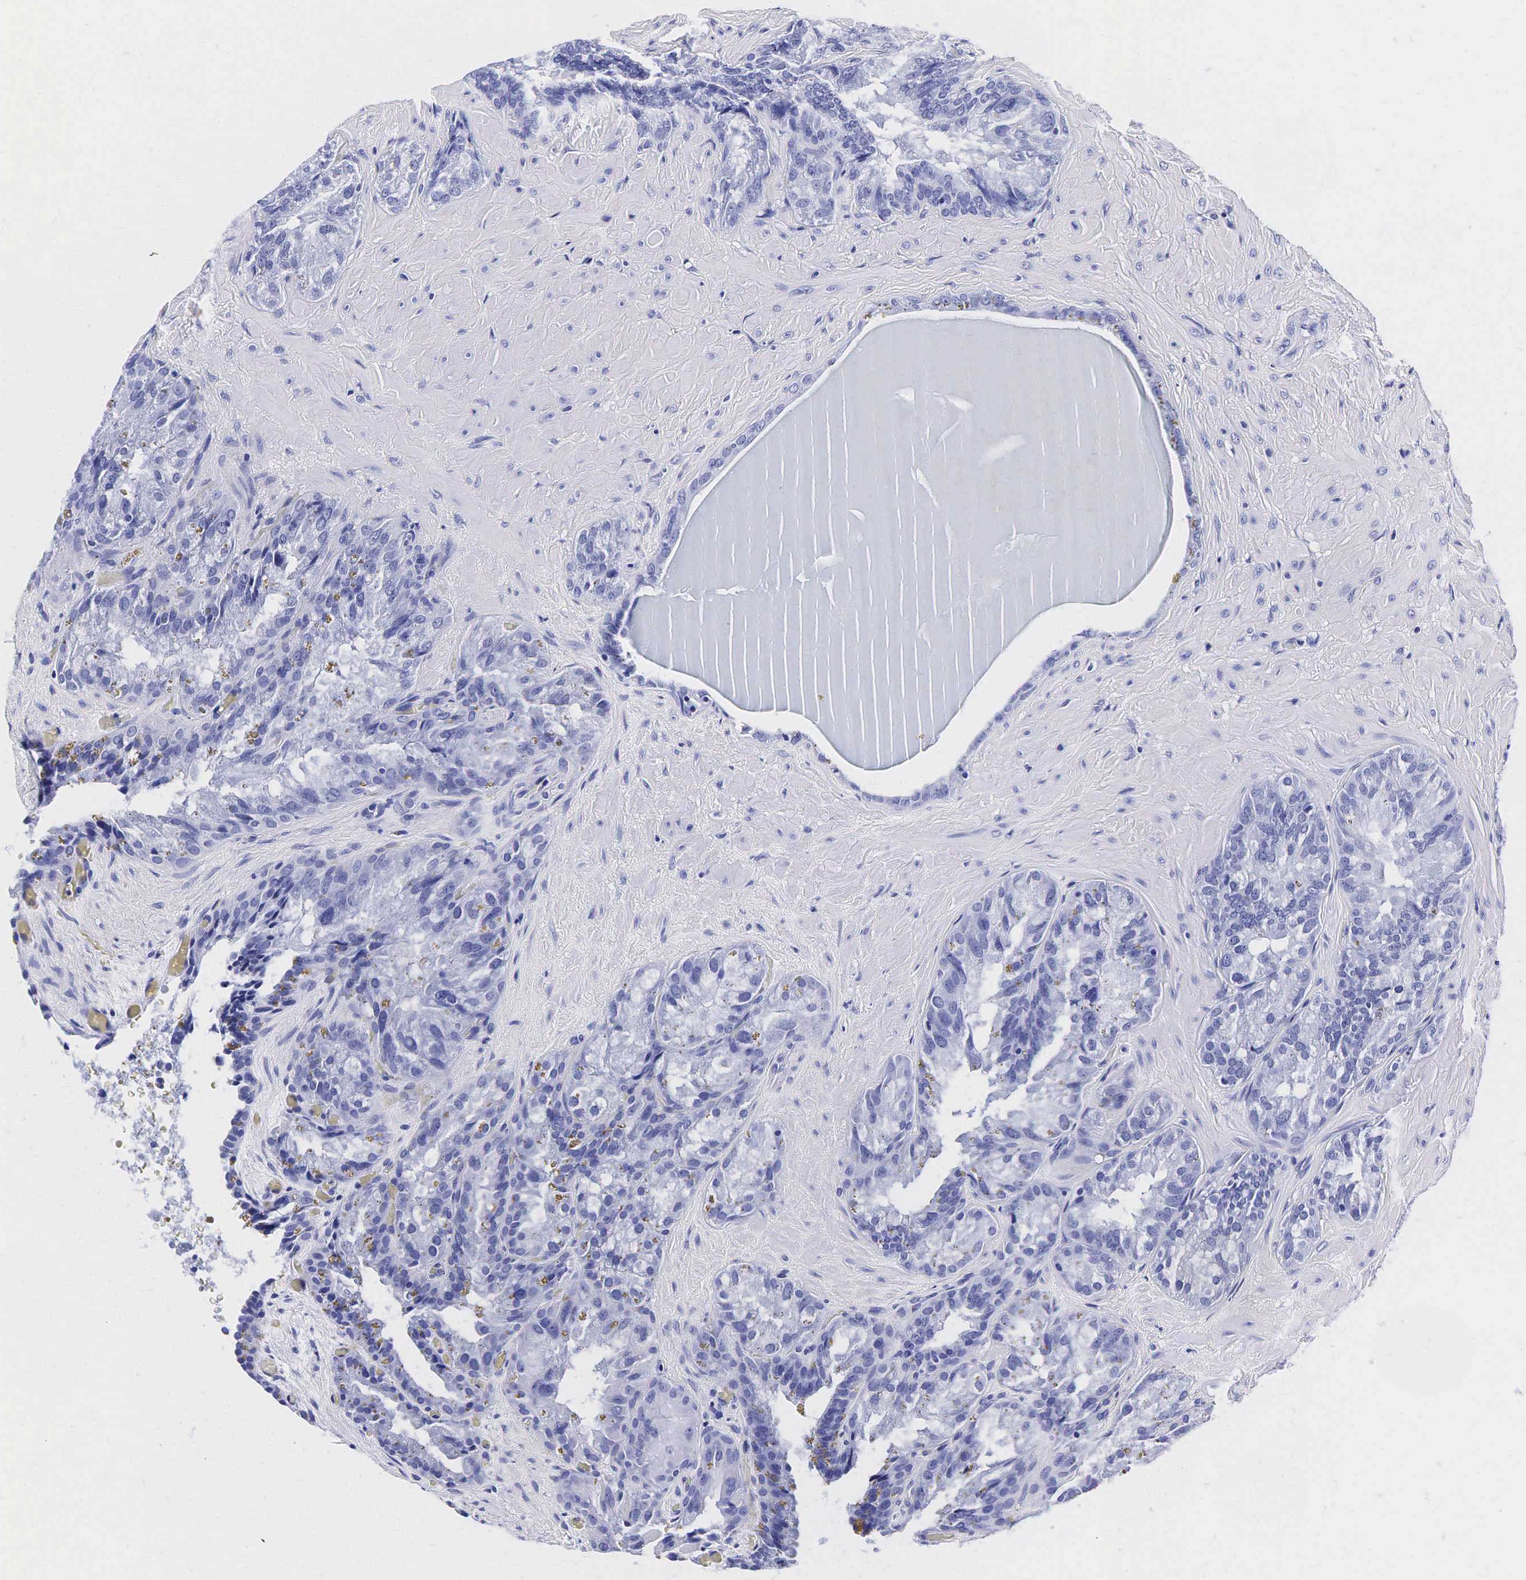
{"staining": {"intensity": "negative", "quantity": "none", "location": "none"}, "tissue": "seminal vesicle", "cell_type": "Glandular cells", "image_type": "normal", "snomed": [{"axis": "morphology", "description": "Normal tissue, NOS"}, {"axis": "topography", "description": "Seminal veicle"}], "caption": "Benign seminal vesicle was stained to show a protein in brown. There is no significant expression in glandular cells. (DAB immunohistochemistry (IHC), high magnification).", "gene": "ACP3", "patient": {"sex": "male", "age": 69}}